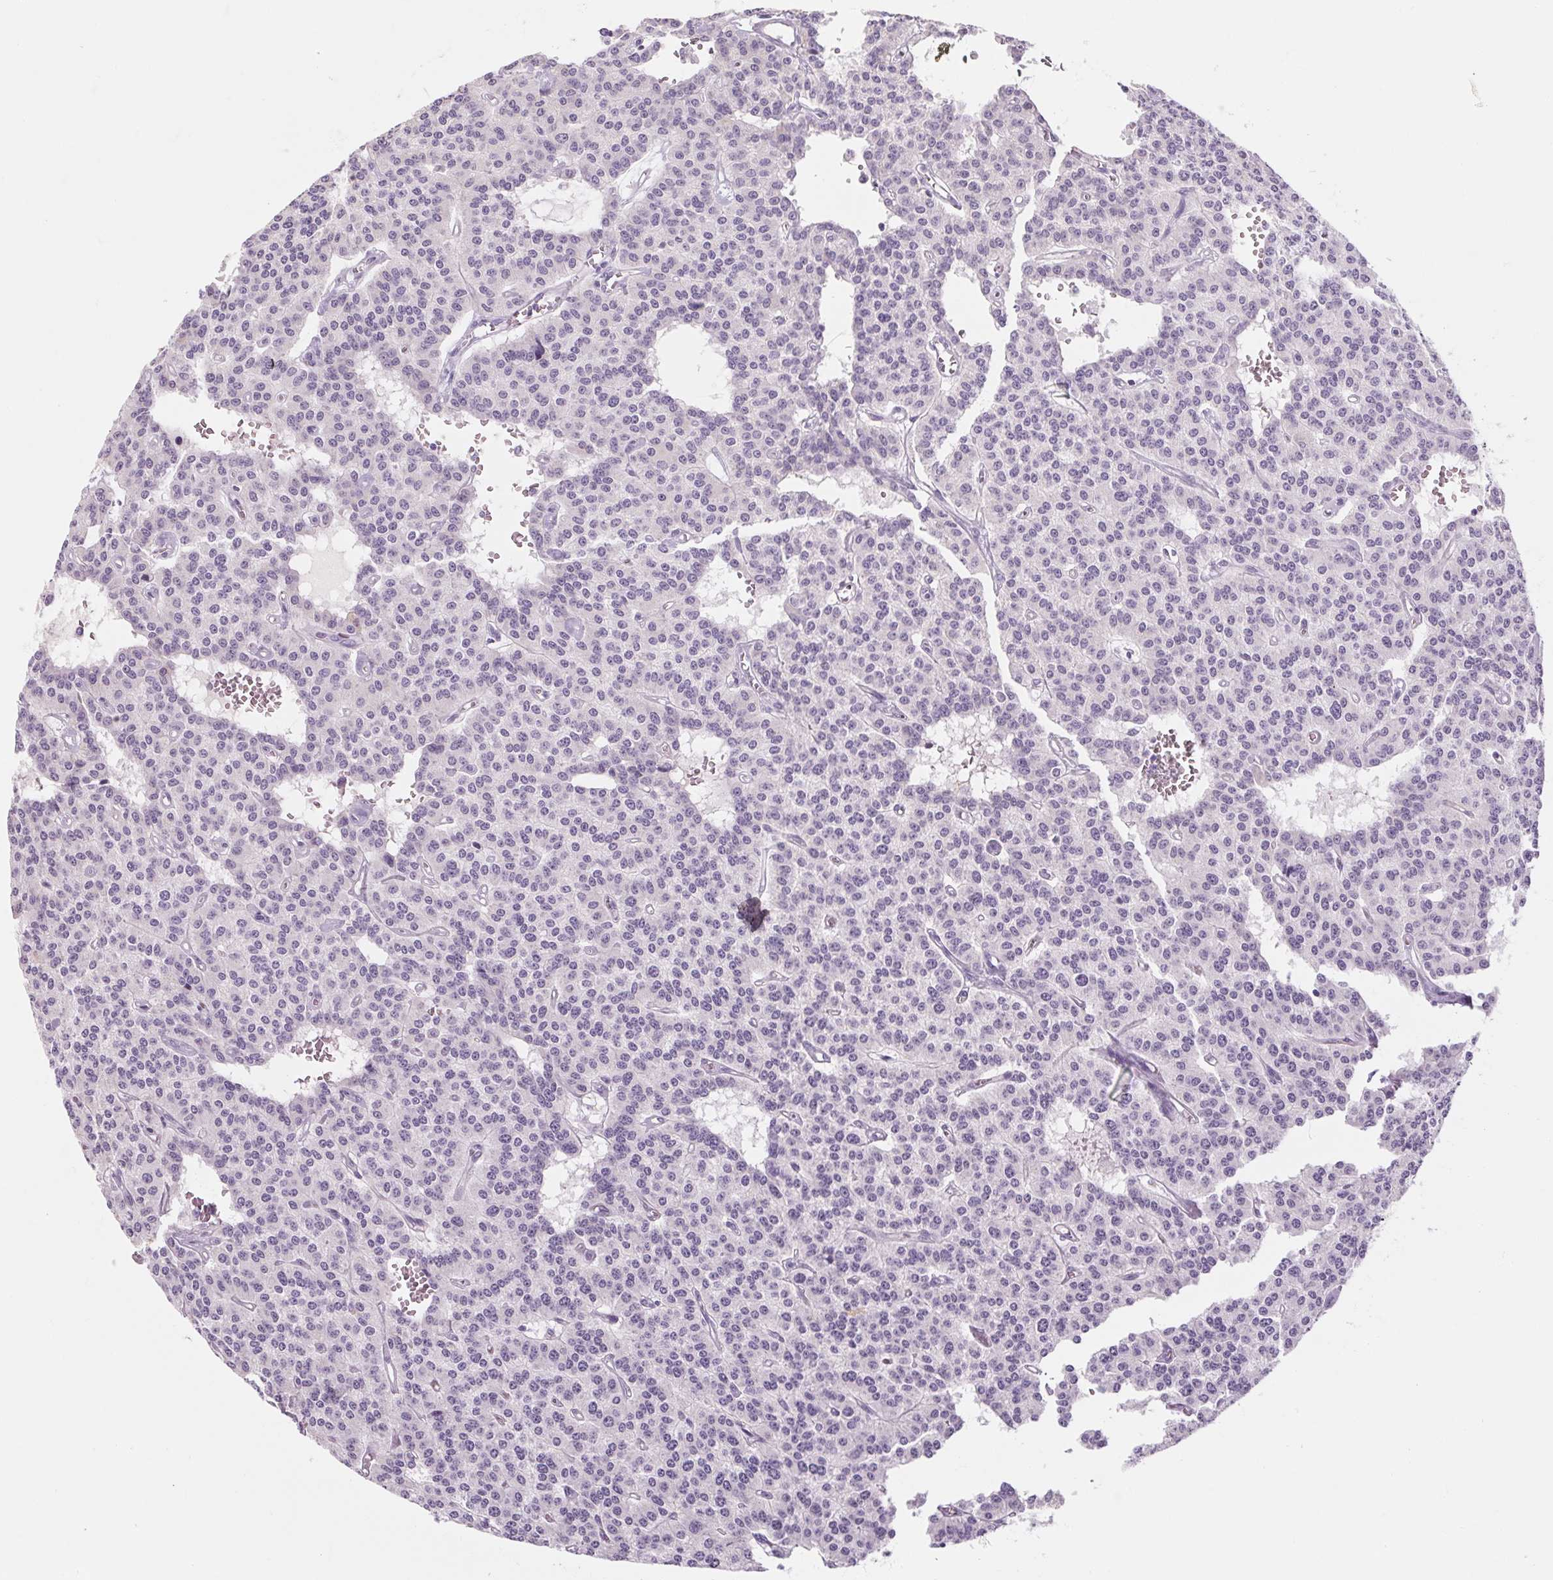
{"staining": {"intensity": "negative", "quantity": "none", "location": "none"}, "tissue": "carcinoid", "cell_type": "Tumor cells", "image_type": "cancer", "snomed": [{"axis": "morphology", "description": "Carcinoid, malignant, NOS"}, {"axis": "topography", "description": "Lung"}], "caption": "Human carcinoid stained for a protein using IHC exhibits no positivity in tumor cells.", "gene": "RPTN", "patient": {"sex": "female", "age": 71}}